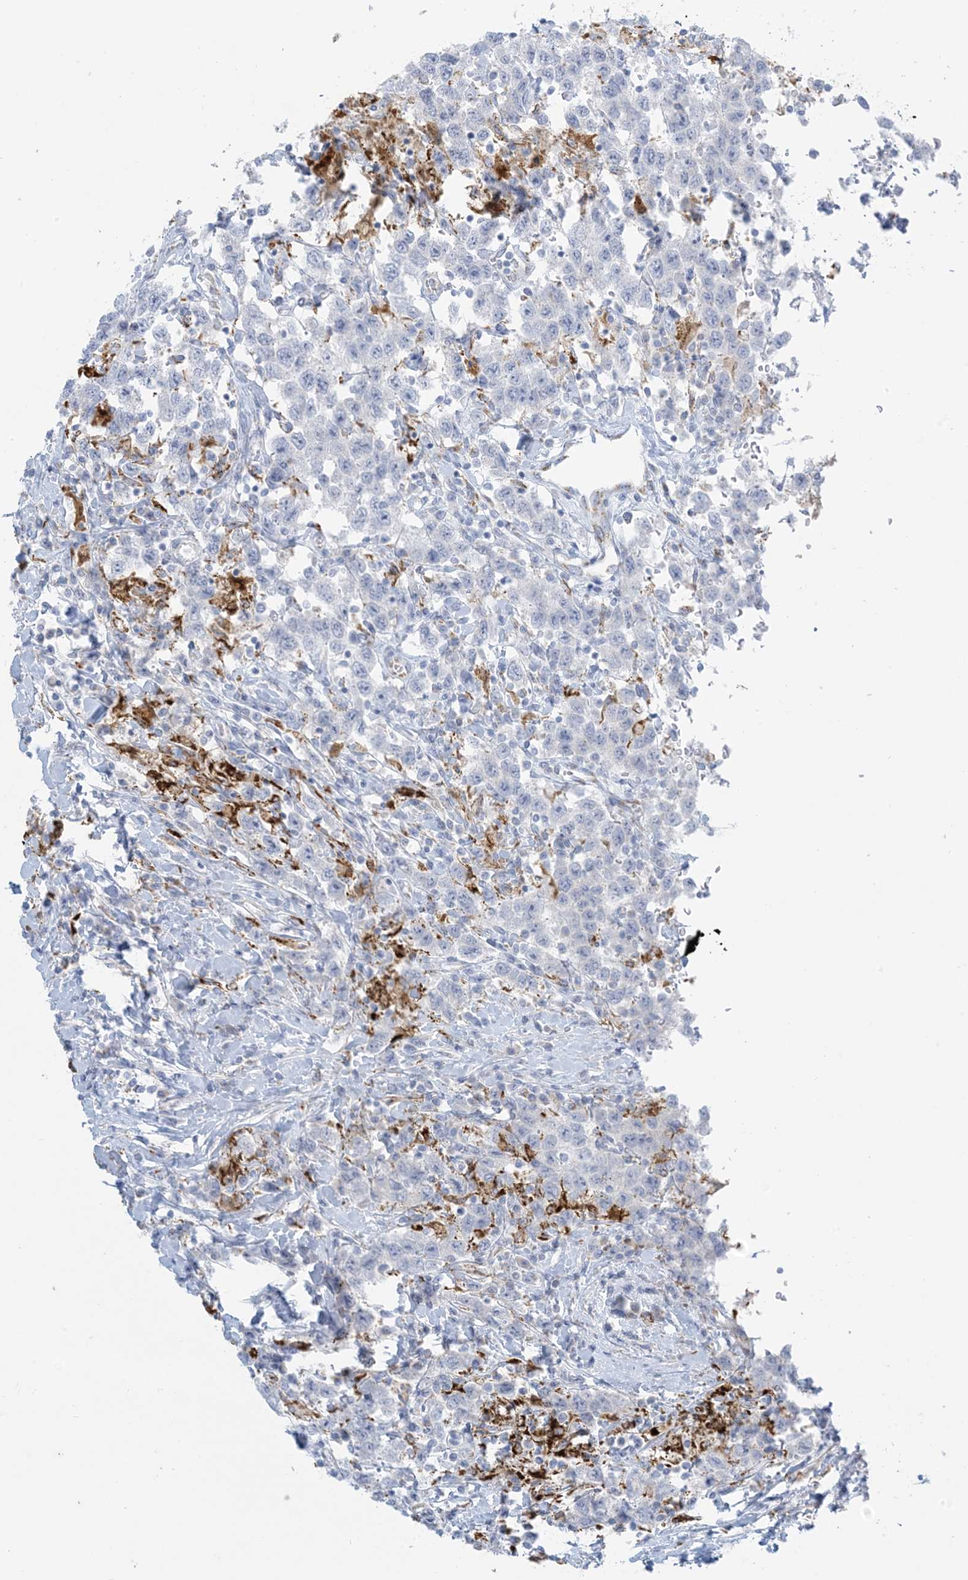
{"staining": {"intensity": "negative", "quantity": "none", "location": "none"}, "tissue": "testis cancer", "cell_type": "Tumor cells", "image_type": "cancer", "snomed": [{"axis": "morphology", "description": "Seminoma, NOS"}, {"axis": "topography", "description": "Testis"}], "caption": "Testis seminoma was stained to show a protein in brown. There is no significant positivity in tumor cells.", "gene": "ZDHHC4", "patient": {"sex": "male", "age": 41}}